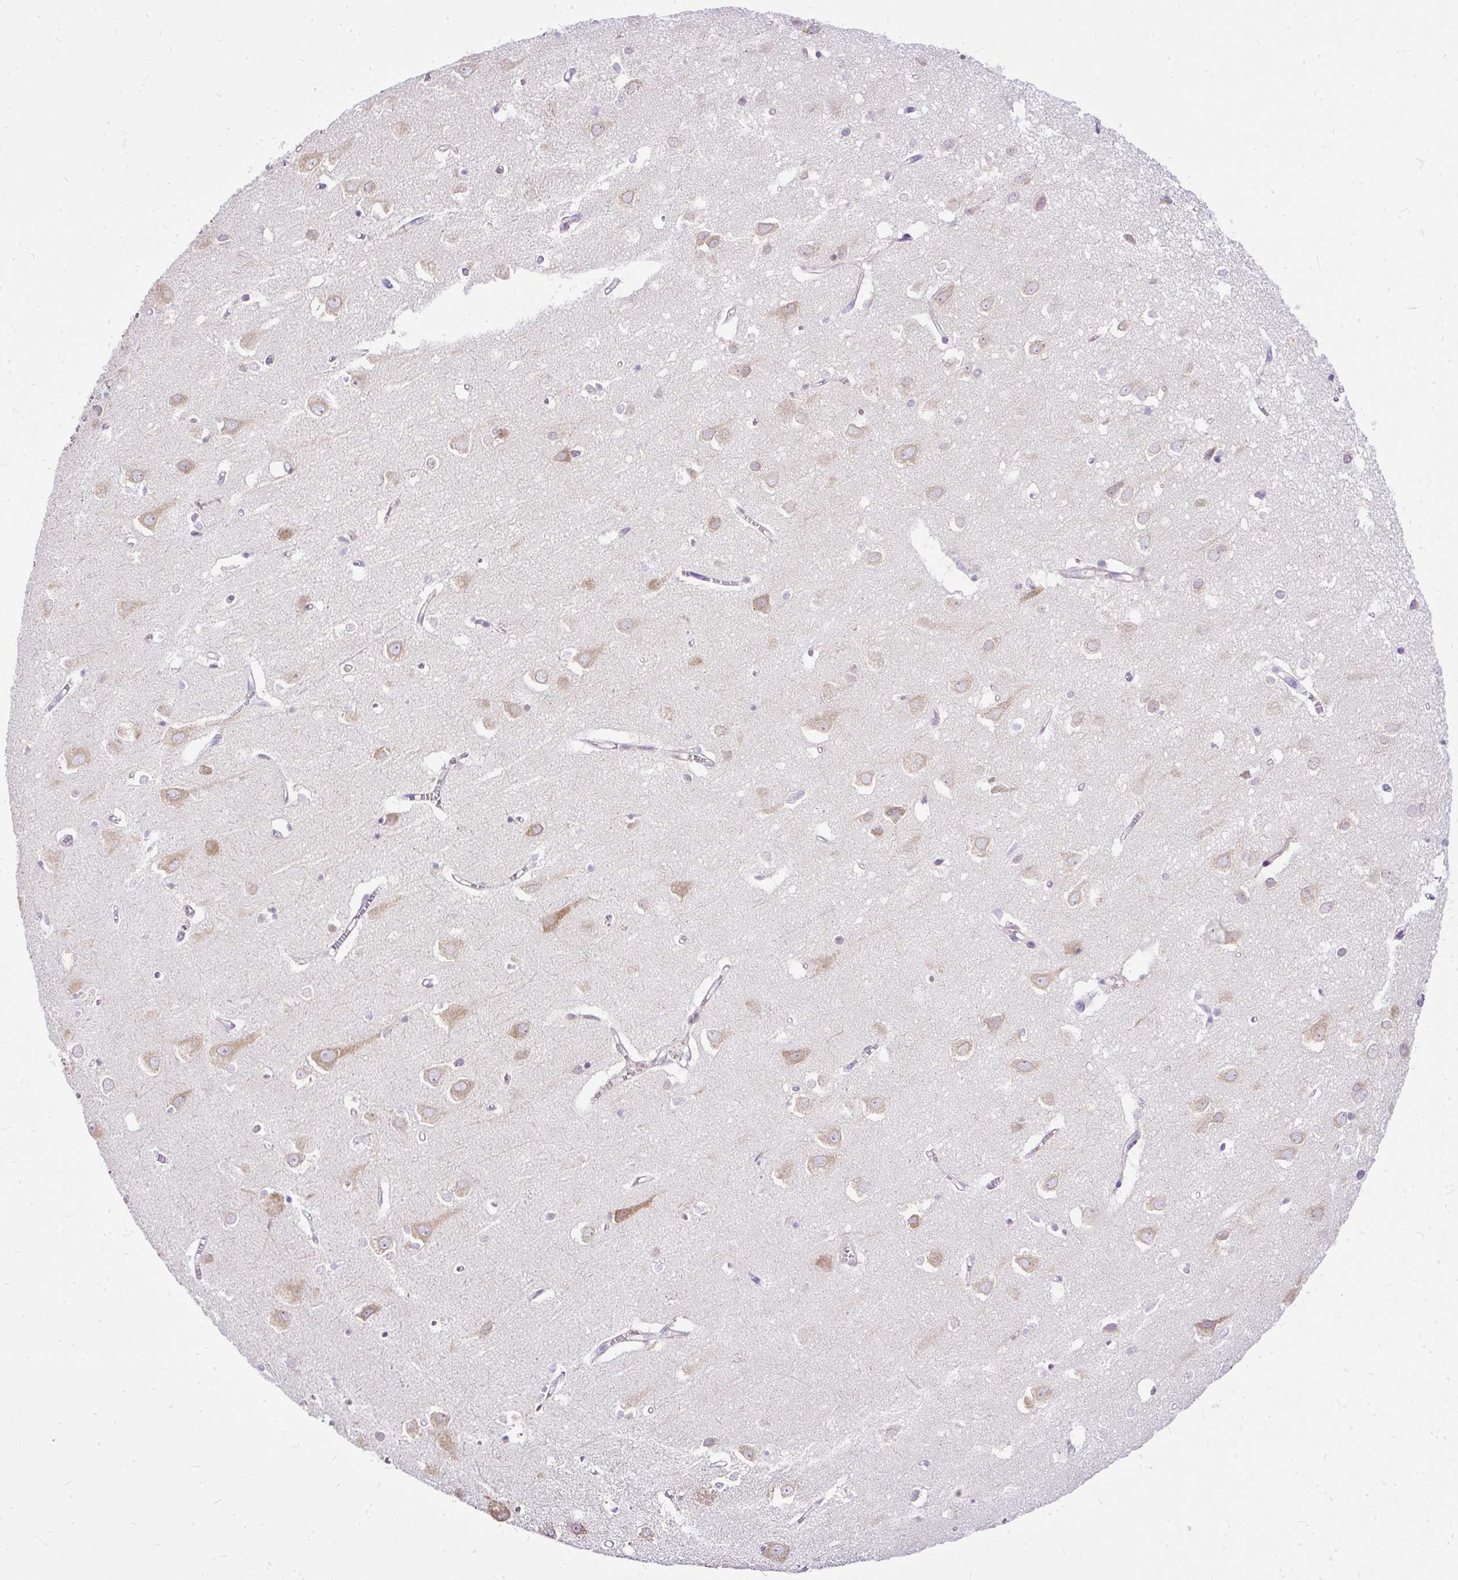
{"staining": {"intensity": "negative", "quantity": "none", "location": "none"}, "tissue": "cerebral cortex", "cell_type": "Endothelial cells", "image_type": "normal", "snomed": [{"axis": "morphology", "description": "Normal tissue, NOS"}, {"axis": "topography", "description": "Cerebral cortex"}], "caption": "There is no significant positivity in endothelial cells of cerebral cortex. The staining was performed using DAB (3,3'-diaminobenzidine) to visualize the protein expression in brown, while the nuclei were stained in blue with hematoxylin (Magnification: 20x).", "gene": "AMFR", "patient": {"sex": "male", "age": 70}}